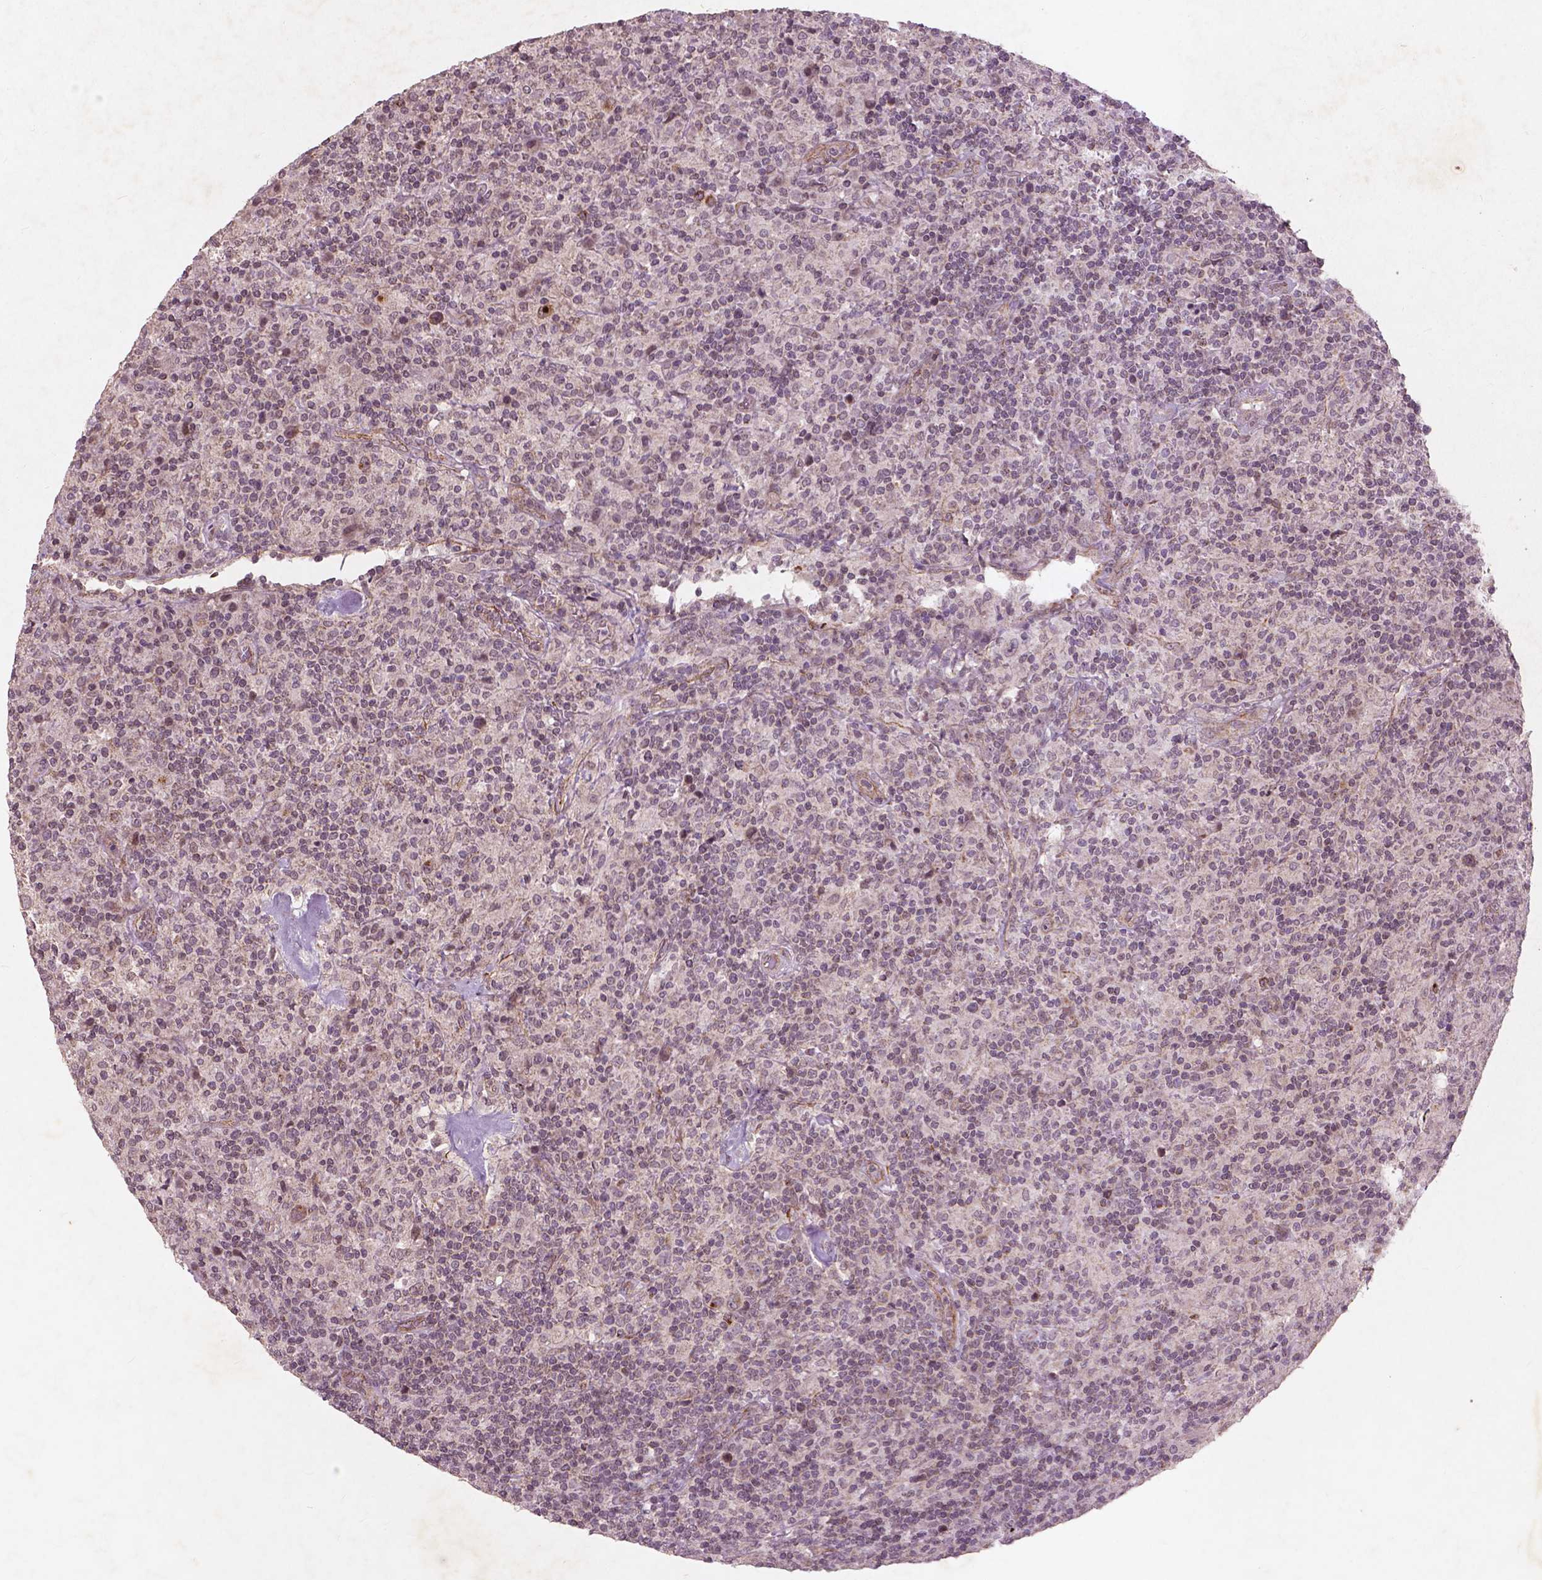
{"staining": {"intensity": "negative", "quantity": "none", "location": "none"}, "tissue": "lymphoma", "cell_type": "Tumor cells", "image_type": "cancer", "snomed": [{"axis": "morphology", "description": "Hodgkin's disease, NOS"}, {"axis": "topography", "description": "Lymph node"}], "caption": "High magnification brightfield microscopy of lymphoma stained with DAB (brown) and counterstained with hematoxylin (blue): tumor cells show no significant positivity.", "gene": "SMAD2", "patient": {"sex": "male", "age": 70}}